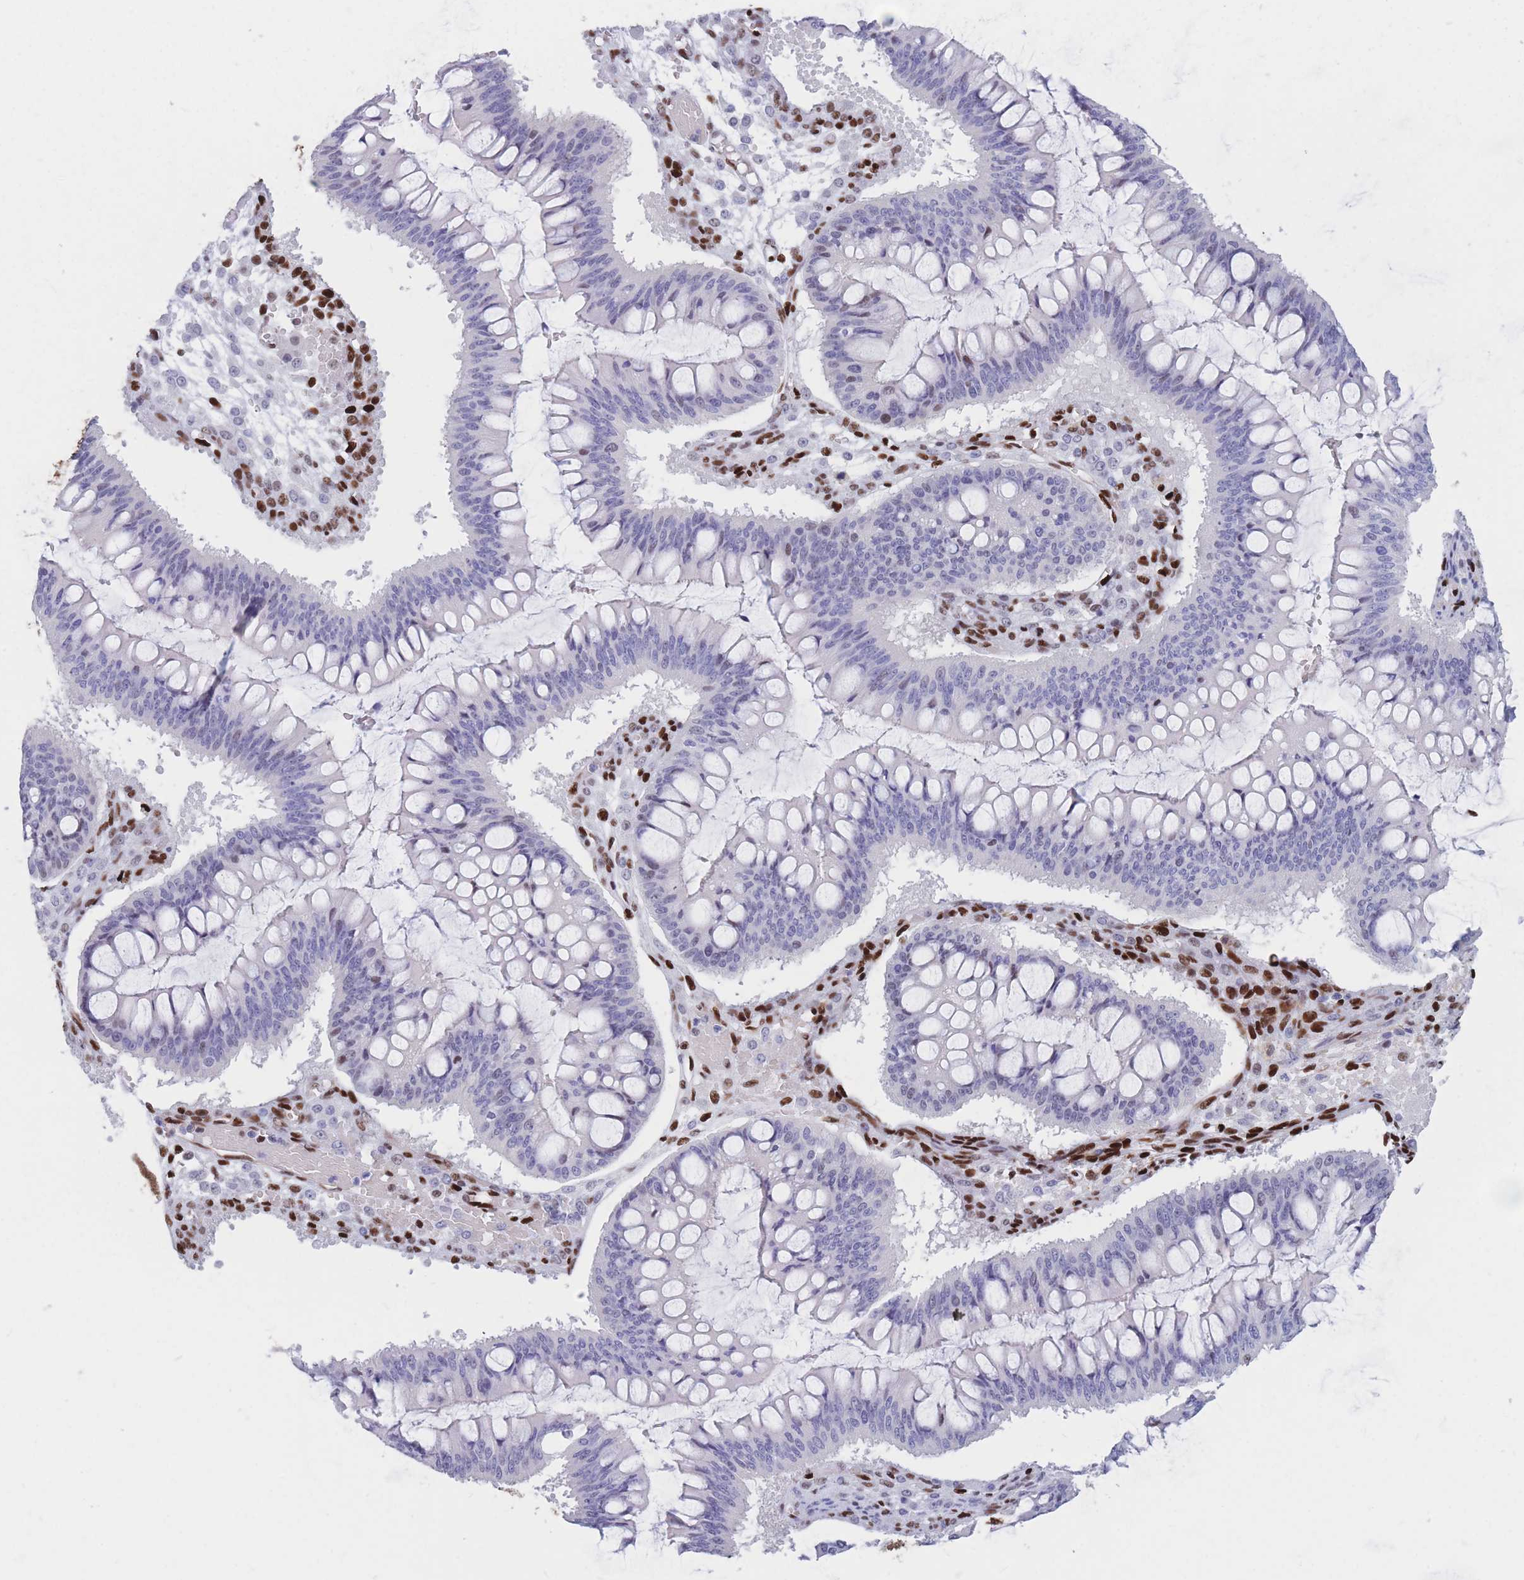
{"staining": {"intensity": "negative", "quantity": "none", "location": "none"}, "tissue": "ovarian cancer", "cell_type": "Tumor cells", "image_type": "cancer", "snomed": [{"axis": "morphology", "description": "Cystadenocarcinoma, mucinous, NOS"}, {"axis": "topography", "description": "Ovary"}], "caption": "A micrograph of ovarian mucinous cystadenocarcinoma stained for a protein displays no brown staining in tumor cells.", "gene": "NASP", "patient": {"sex": "female", "age": 73}}